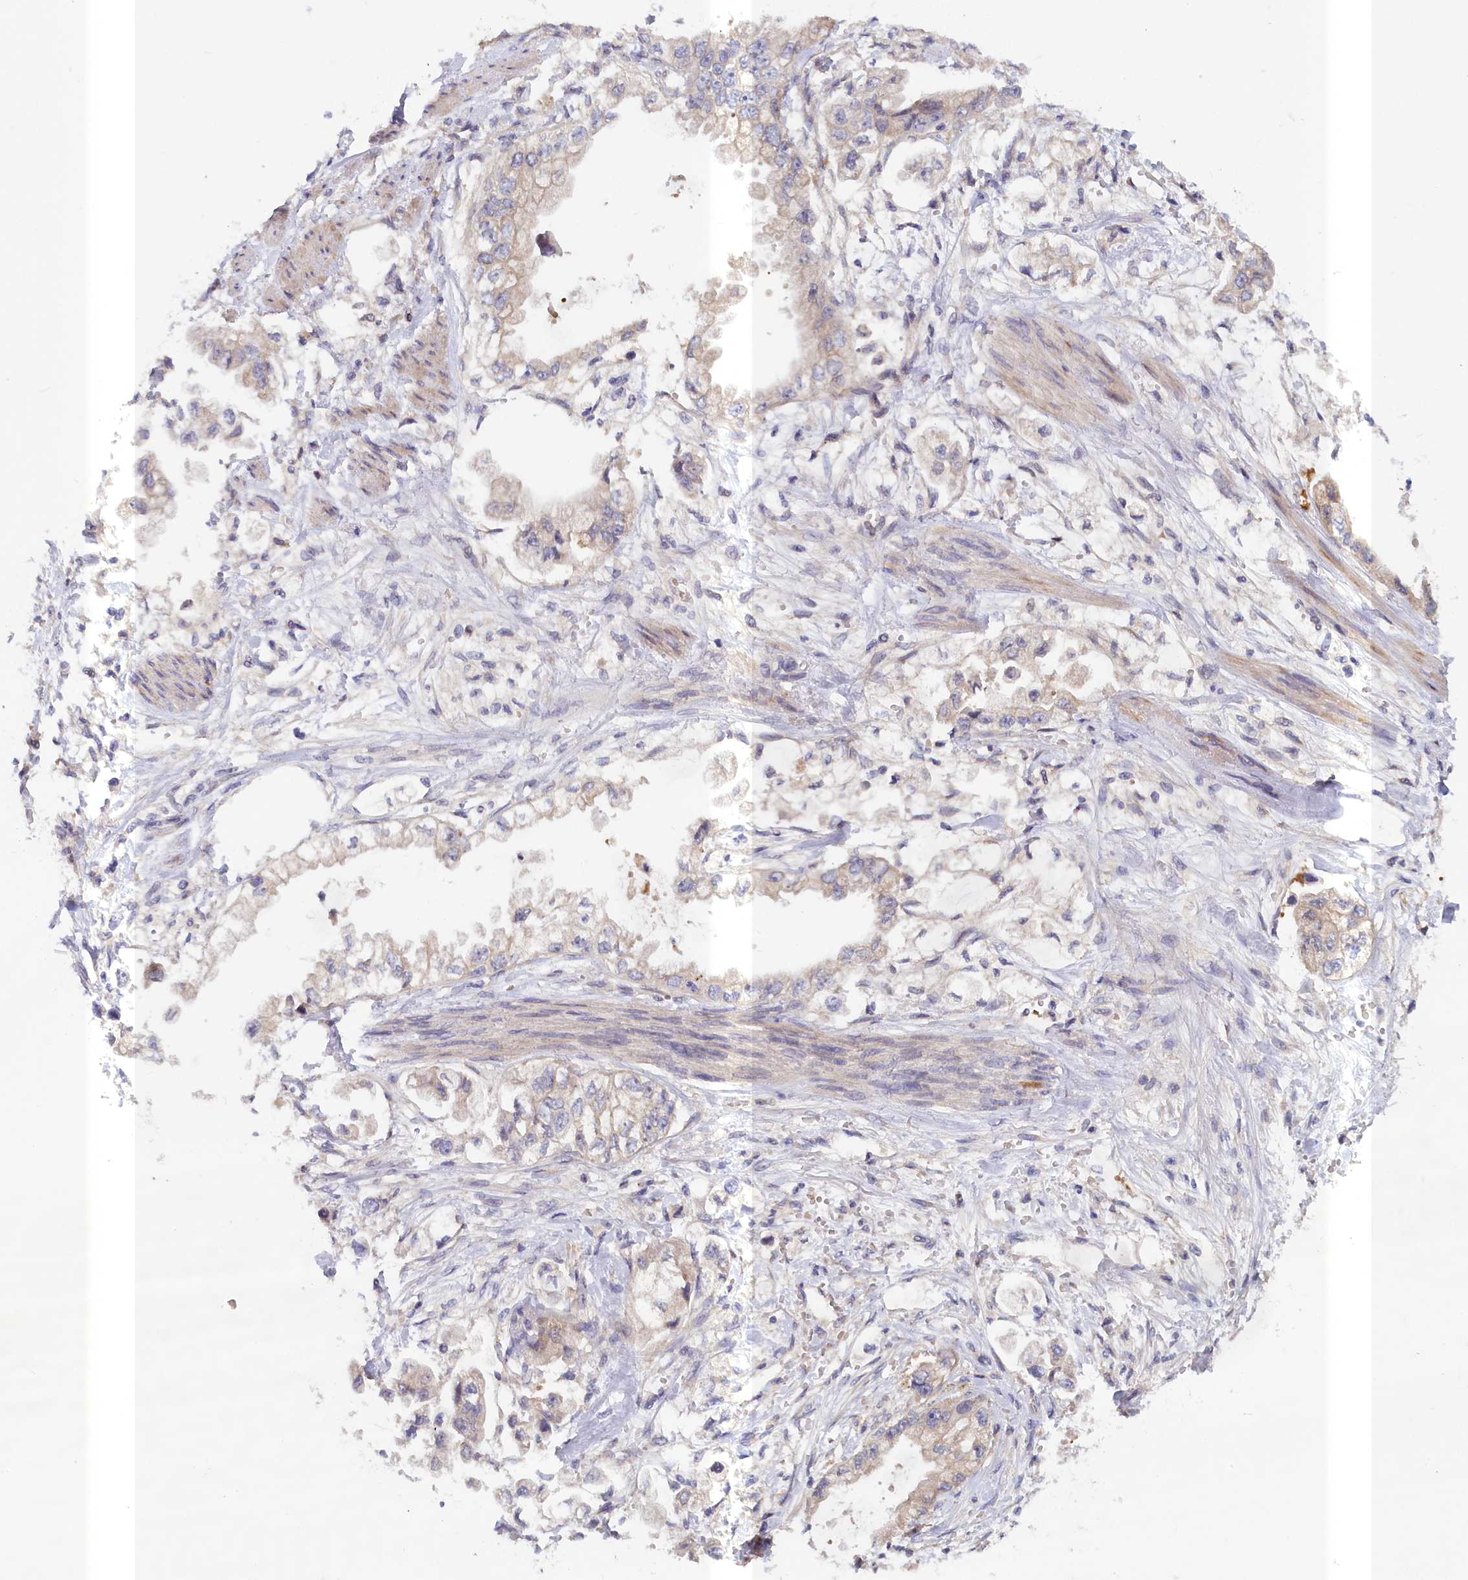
{"staining": {"intensity": "negative", "quantity": "none", "location": "none"}, "tissue": "stomach cancer", "cell_type": "Tumor cells", "image_type": "cancer", "snomed": [{"axis": "morphology", "description": "Adenocarcinoma, NOS"}, {"axis": "topography", "description": "Stomach"}], "caption": "Immunohistochemistry (IHC) histopathology image of stomach cancer stained for a protein (brown), which exhibits no staining in tumor cells. Nuclei are stained in blue.", "gene": "IGFALS", "patient": {"sex": "male", "age": 62}}